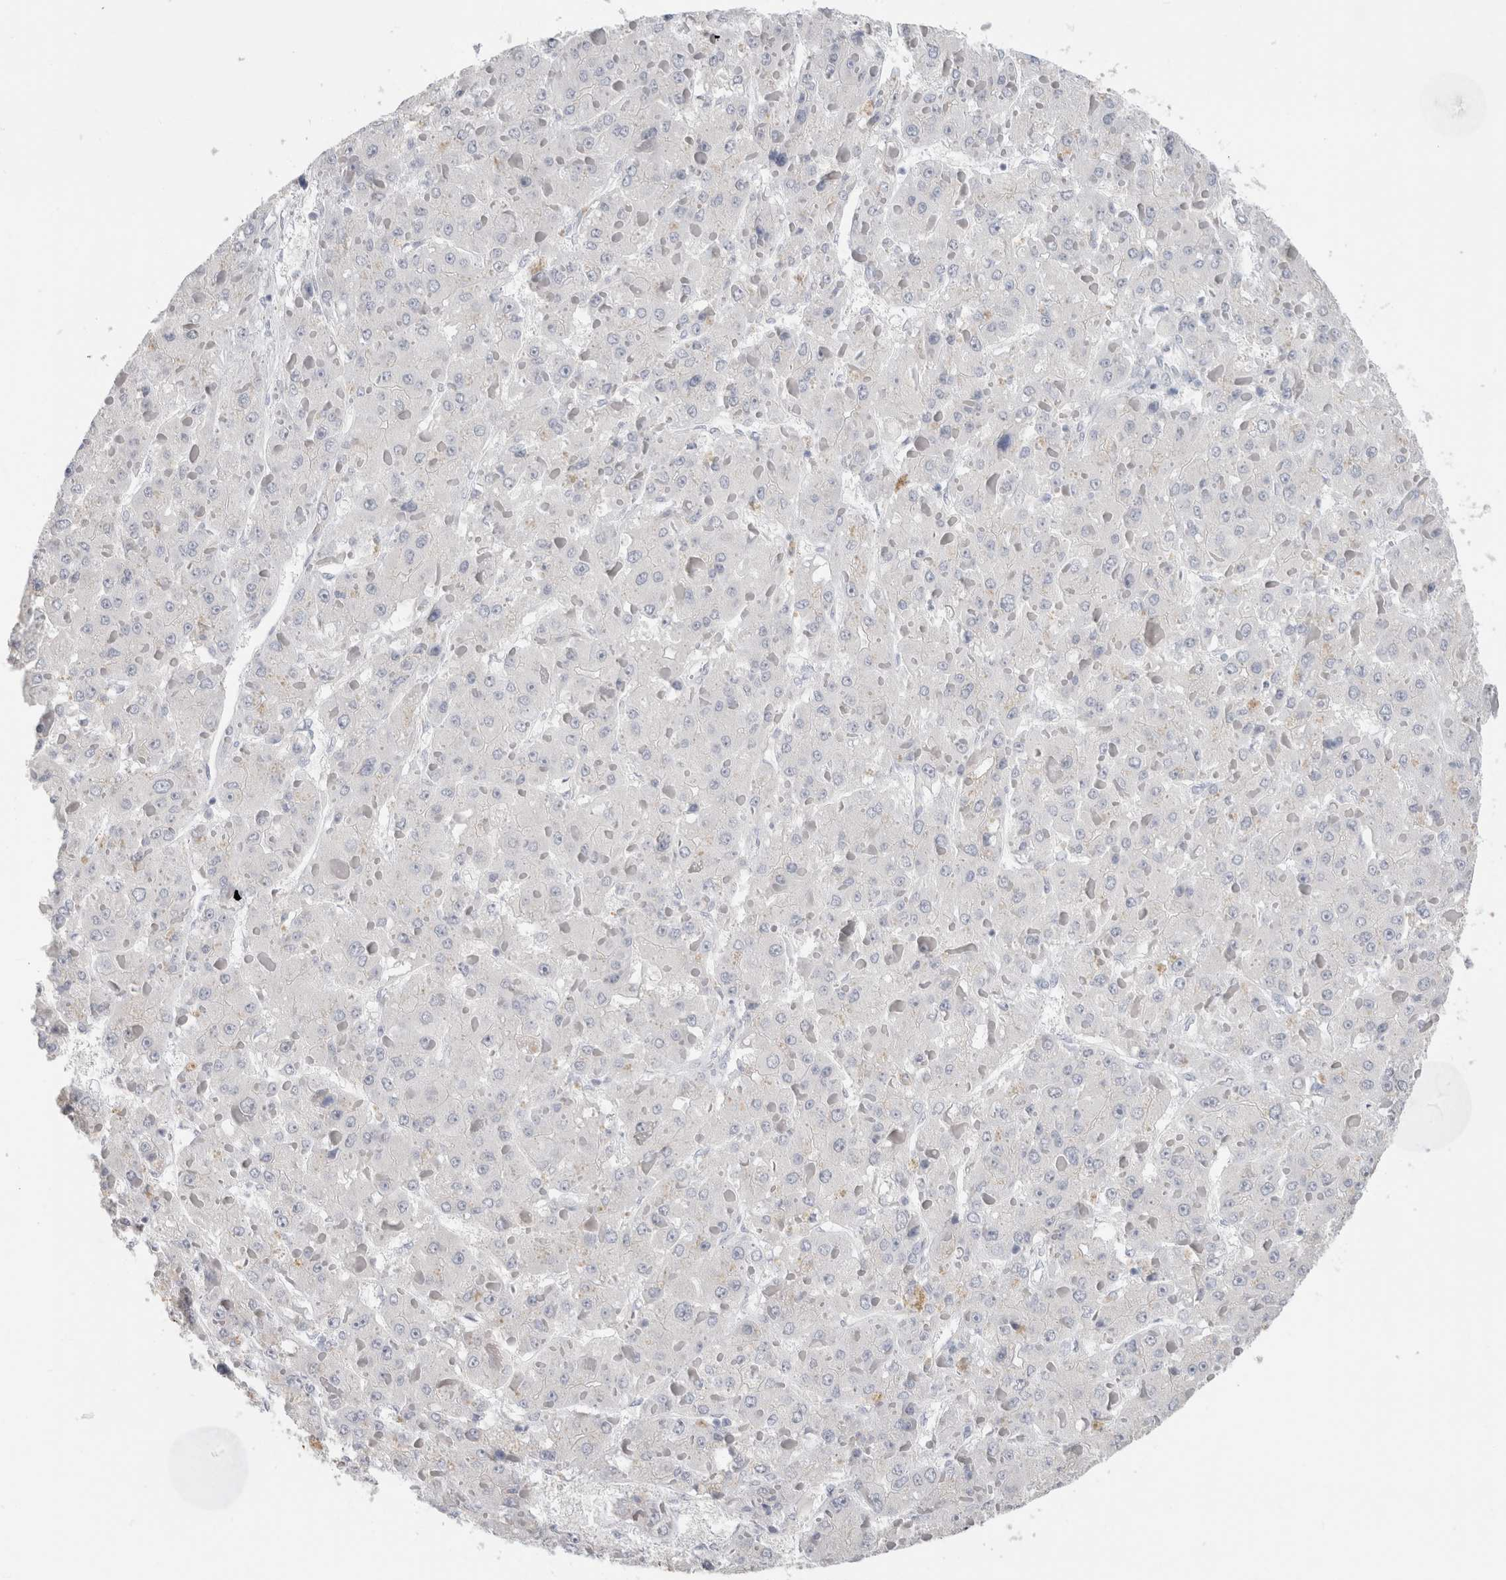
{"staining": {"intensity": "negative", "quantity": "none", "location": "none"}, "tissue": "liver cancer", "cell_type": "Tumor cells", "image_type": "cancer", "snomed": [{"axis": "morphology", "description": "Carcinoma, Hepatocellular, NOS"}, {"axis": "topography", "description": "Liver"}], "caption": "This is an immunohistochemistry (IHC) micrograph of hepatocellular carcinoma (liver). There is no staining in tumor cells.", "gene": "BCAN", "patient": {"sex": "female", "age": 73}}